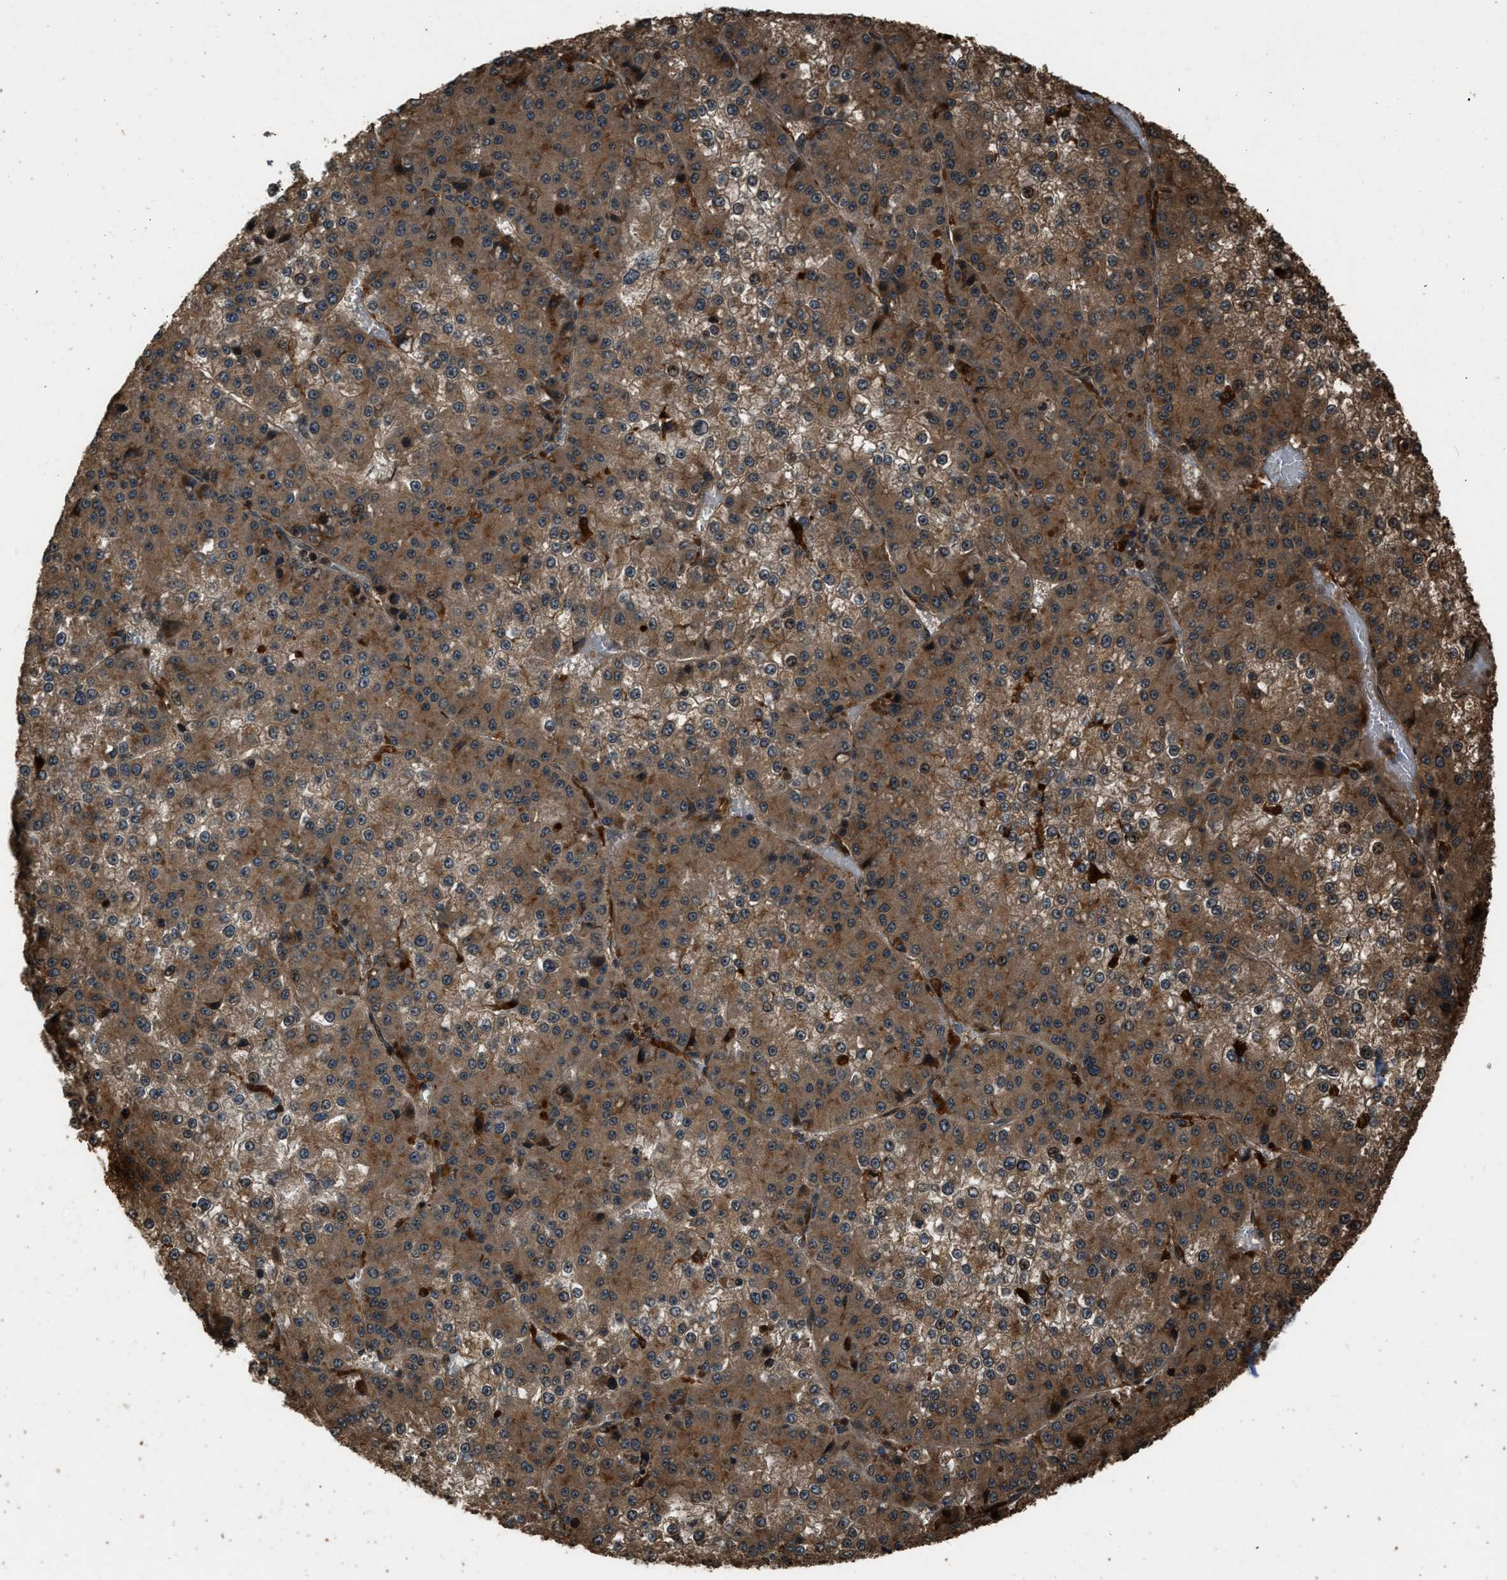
{"staining": {"intensity": "moderate", "quantity": ">75%", "location": "cytoplasmic/membranous"}, "tissue": "liver cancer", "cell_type": "Tumor cells", "image_type": "cancer", "snomed": [{"axis": "morphology", "description": "Carcinoma, Hepatocellular, NOS"}, {"axis": "topography", "description": "Liver"}], "caption": "A photomicrograph showing moderate cytoplasmic/membranous positivity in approximately >75% of tumor cells in hepatocellular carcinoma (liver), as visualized by brown immunohistochemical staining.", "gene": "RAP2A", "patient": {"sex": "female", "age": 73}}